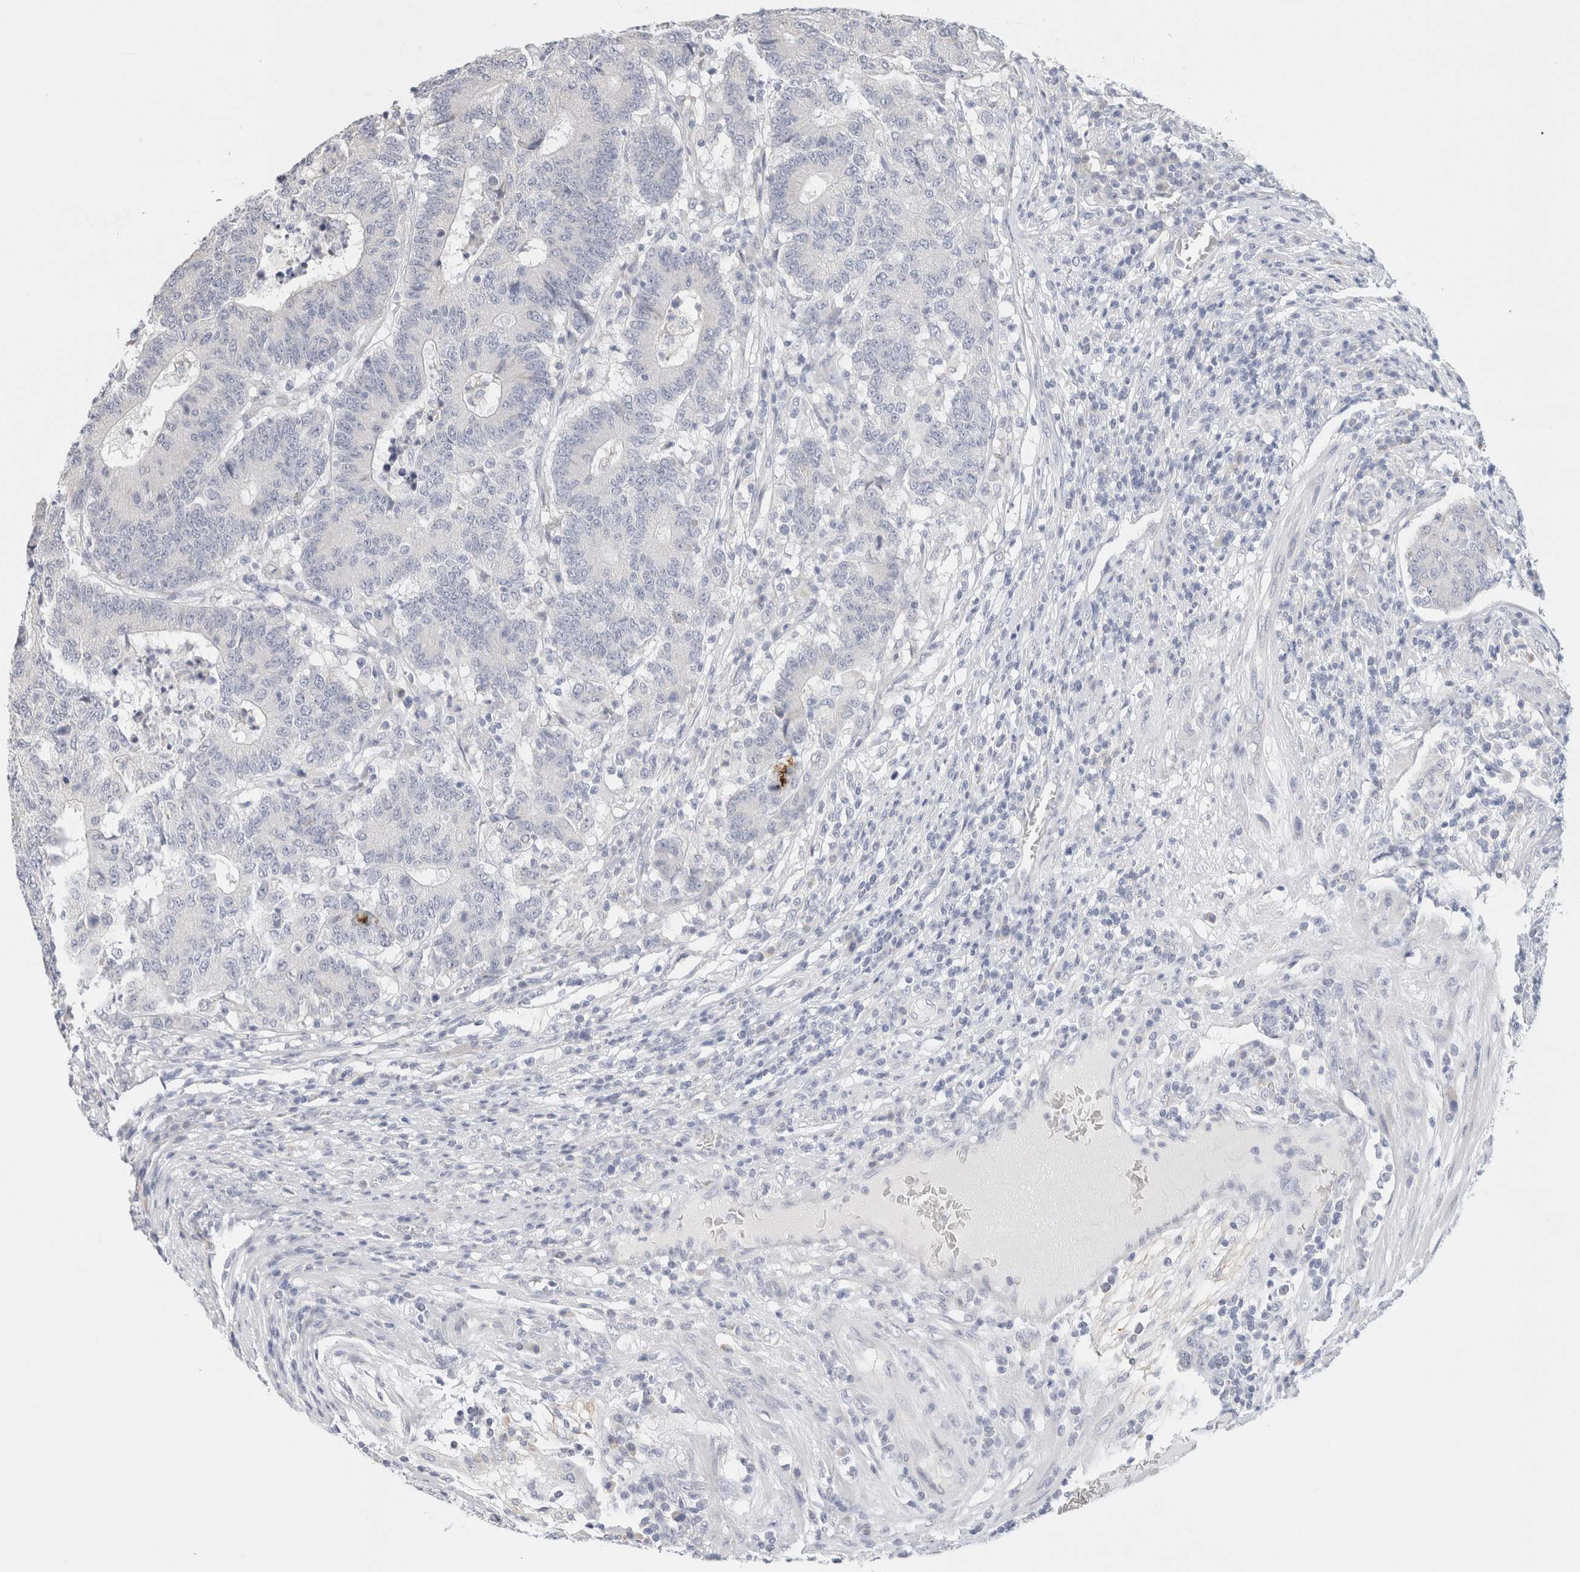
{"staining": {"intensity": "negative", "quantity": "none", "location": "none"}, "tissue": "colorectal cancer", "cell_type": "Tumor cells", "image_type": "cancer", "snomed": [{"axis": "morphology", "description": "Normal tissue, NOS"}, {"axis": "morphology", "description": "Adenocarcinoma, NOS"}, {"axis": "topography", "description": "Colon"}], "caption": "Tumor cells are negative for protein expression in human adenocarcinoma (colorectal). (DAB (3,3'-diaminobenzidine) immunohistochemistry visualized using brightfield microscopy, high magnification).", "gene": "NEFM", "patient": {"sex": "female", "age": 75}}